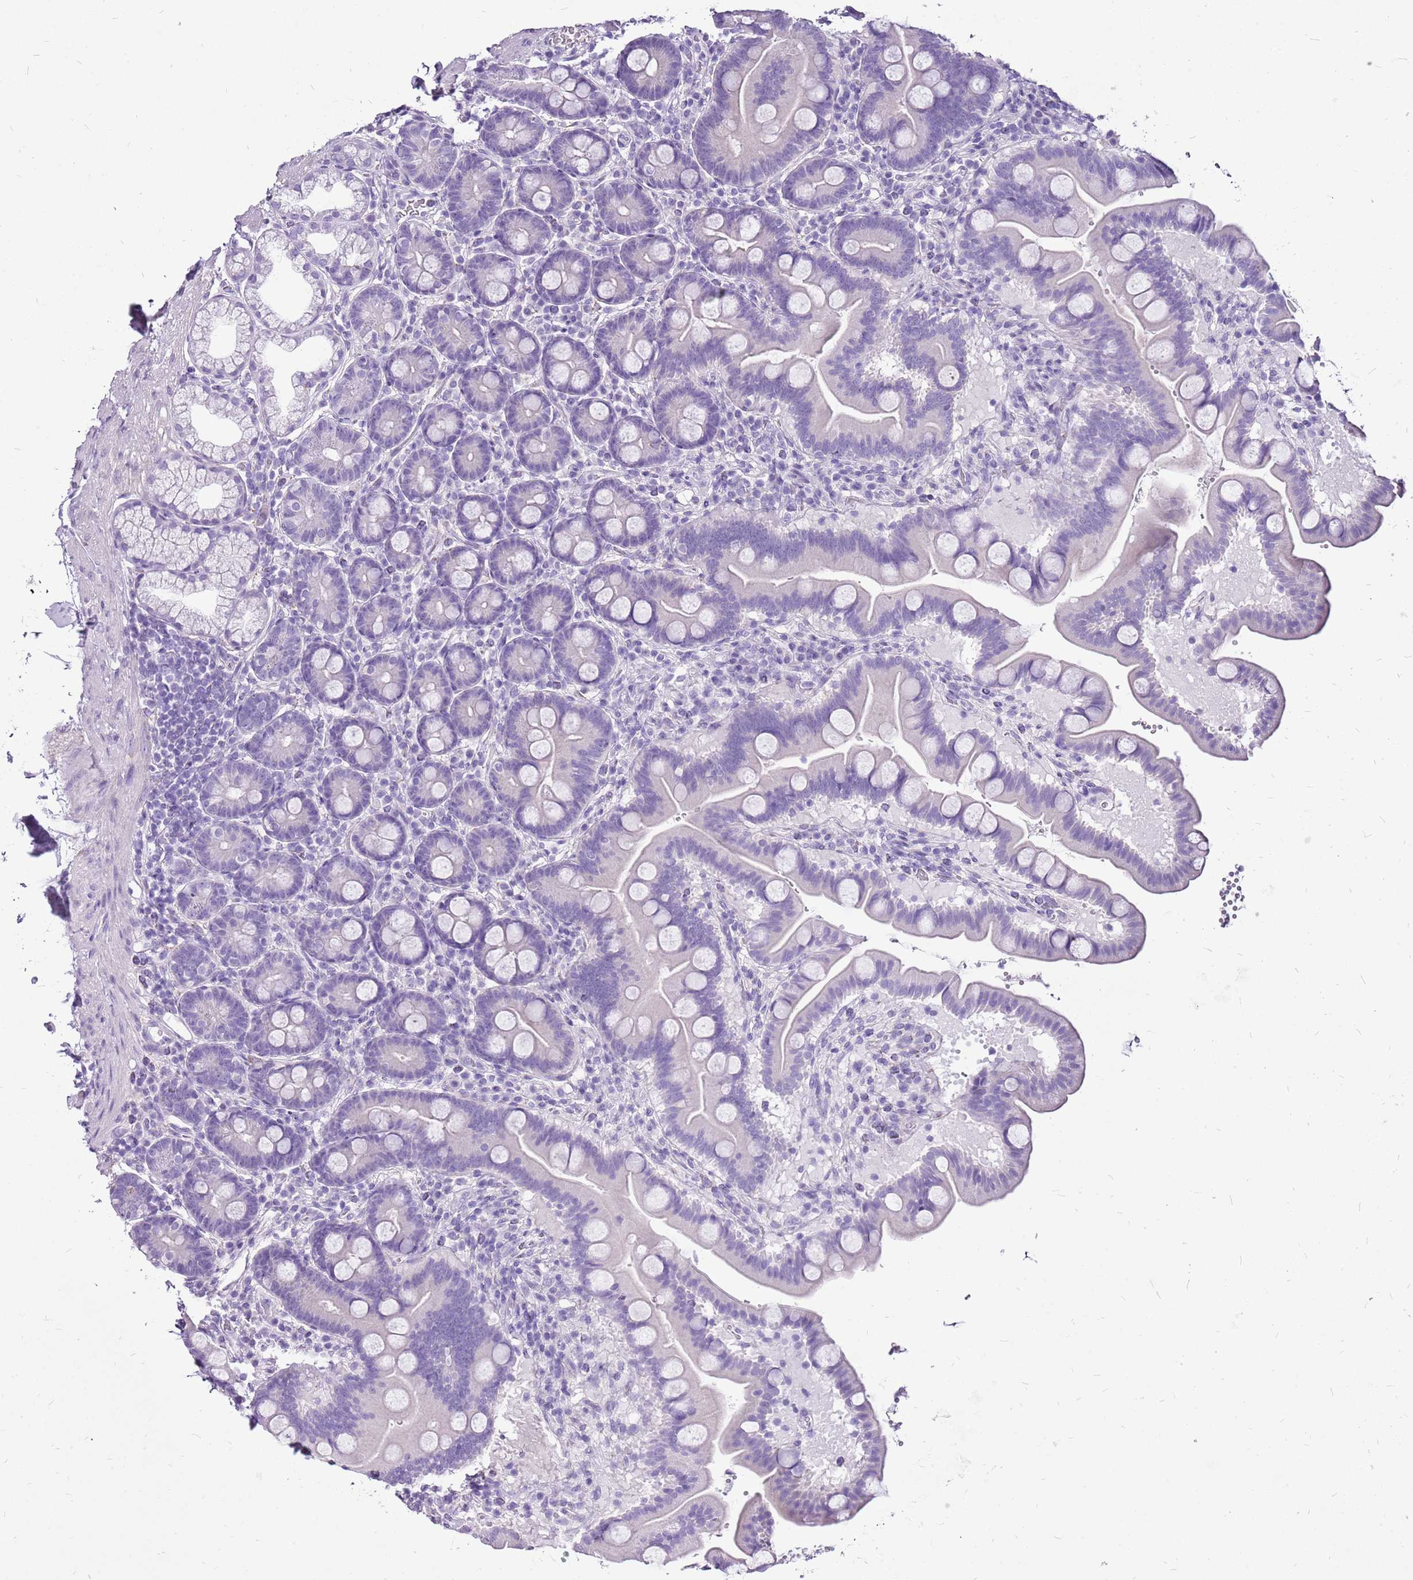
{"staining": {"intensity": "negative", "quantity": "none", "location": "none"}, "tissue": "duodenum", "cell_type": "Glandular cells", "image_type": "normal", "snomed": [{"axis": "morphology", "description": "Normal tissue, NOS"}, {"axis": "topography", "description": "Duodenum"}], "caption": "An image of human duodenum is negative for staining in glandular cells. The staining is performed using DAB (3,3'-diaminobenzidine) brown chromogen with nuclei counter-stained in using hematoxylin.", "gene": "ACSS3", "patient": {"sex": "male", "age": 54}}